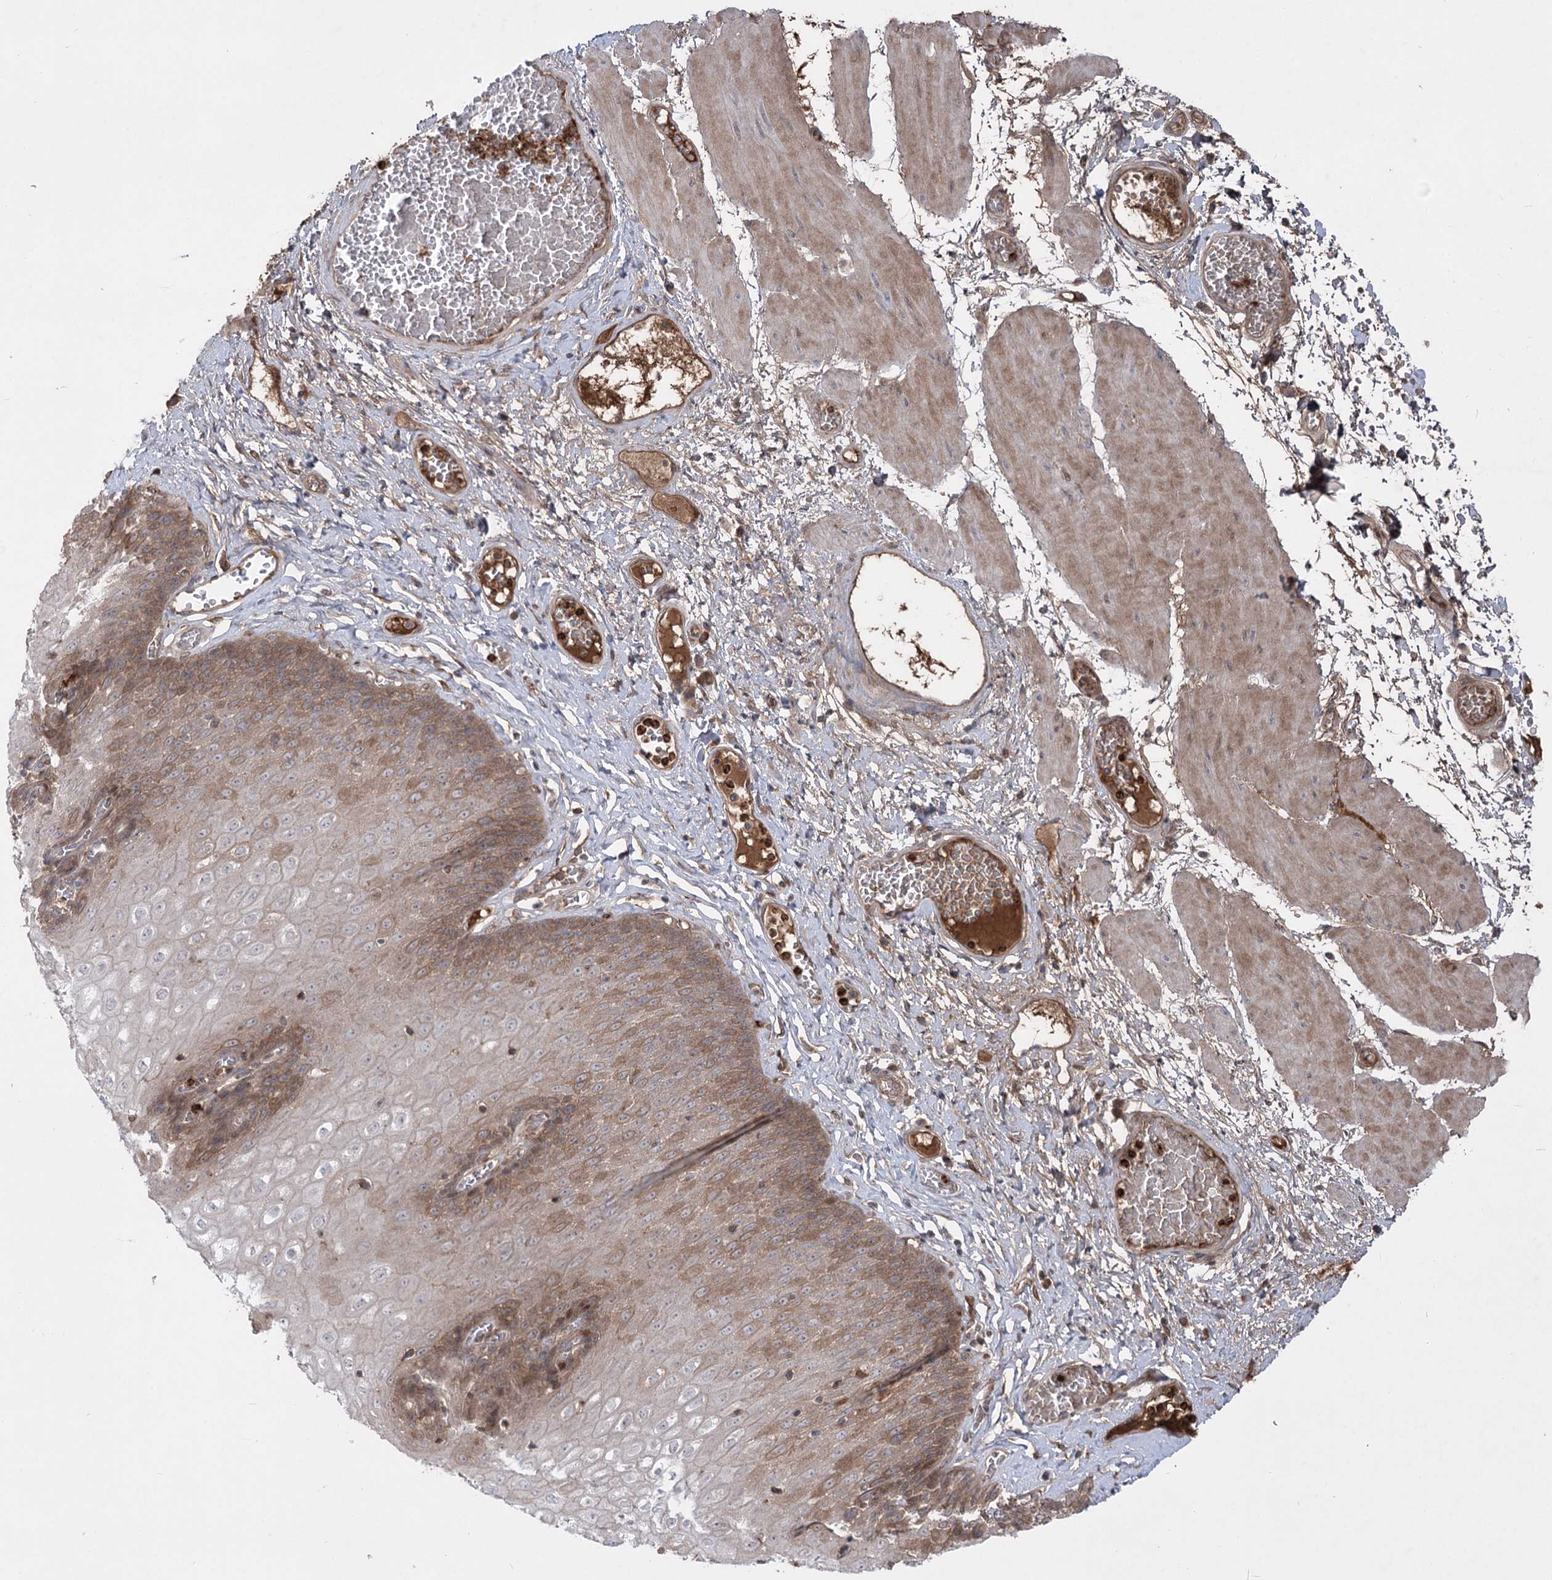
{"staining": {"intensity": "moderate", "quantity": ">75%", "location": "cytoplasmic/membranous"}, "tissue": "esophagus", "cell_type": "Squamous epithelial cells", "image_type": "normal", "snomed": [{"axis": "morphology", "description": "Normal tissue, NOS"}, {"axis": "topography", "description": "Esophagus"}], "caption": "This is a photomicrograph of immunohistochemistry staining of benign esophagus, which shows moderate staining in the cytoplasmic/membranous of squamous epithelial cells.", "gene": "PLEKHA5", "patient": {"sex": "male", "age": 60}}